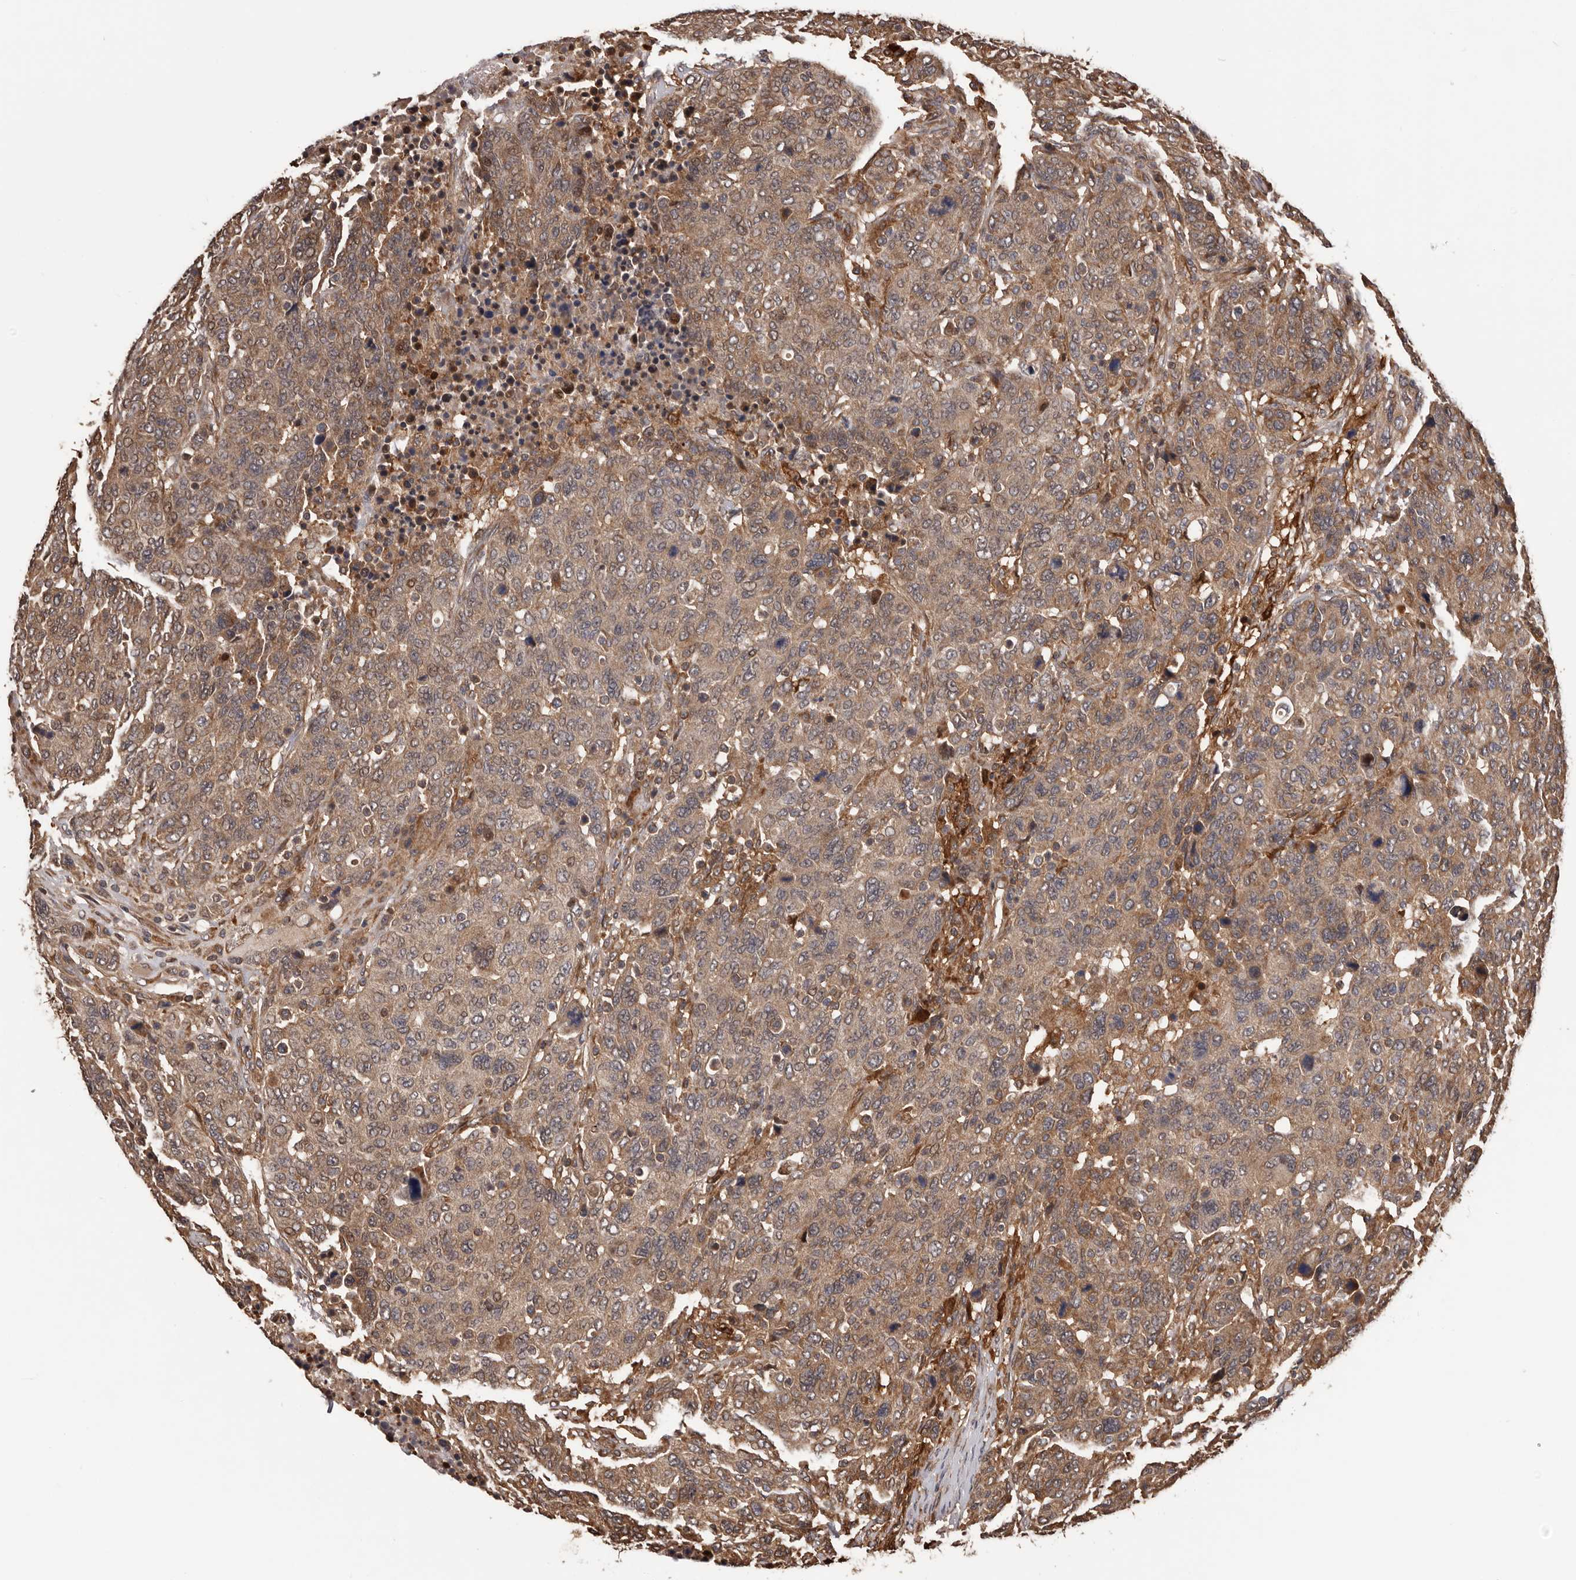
{"staining": {"intensity": "moderate", "quantity": ">75%", "location": "cytoplasmic/membranous"}, "tissue": "breast cancer", "cell_type": "Tumor cells", "image_type": "cancer", "snomed": [{"axis": "morphology", "description": "Duct carcinoma"}, {"axis": "topography", "description": "Breast"}], "caption": "A photomicrograph showing moderate cytoplasmic/membranous staining in approximately >75% of tumor cells in breast cancer (intraductal carcinoma), as visualized by brown immunohistochemical staining.", "gene": "ADAMTS2", "patient": {"sex": "female", "age": 37}}